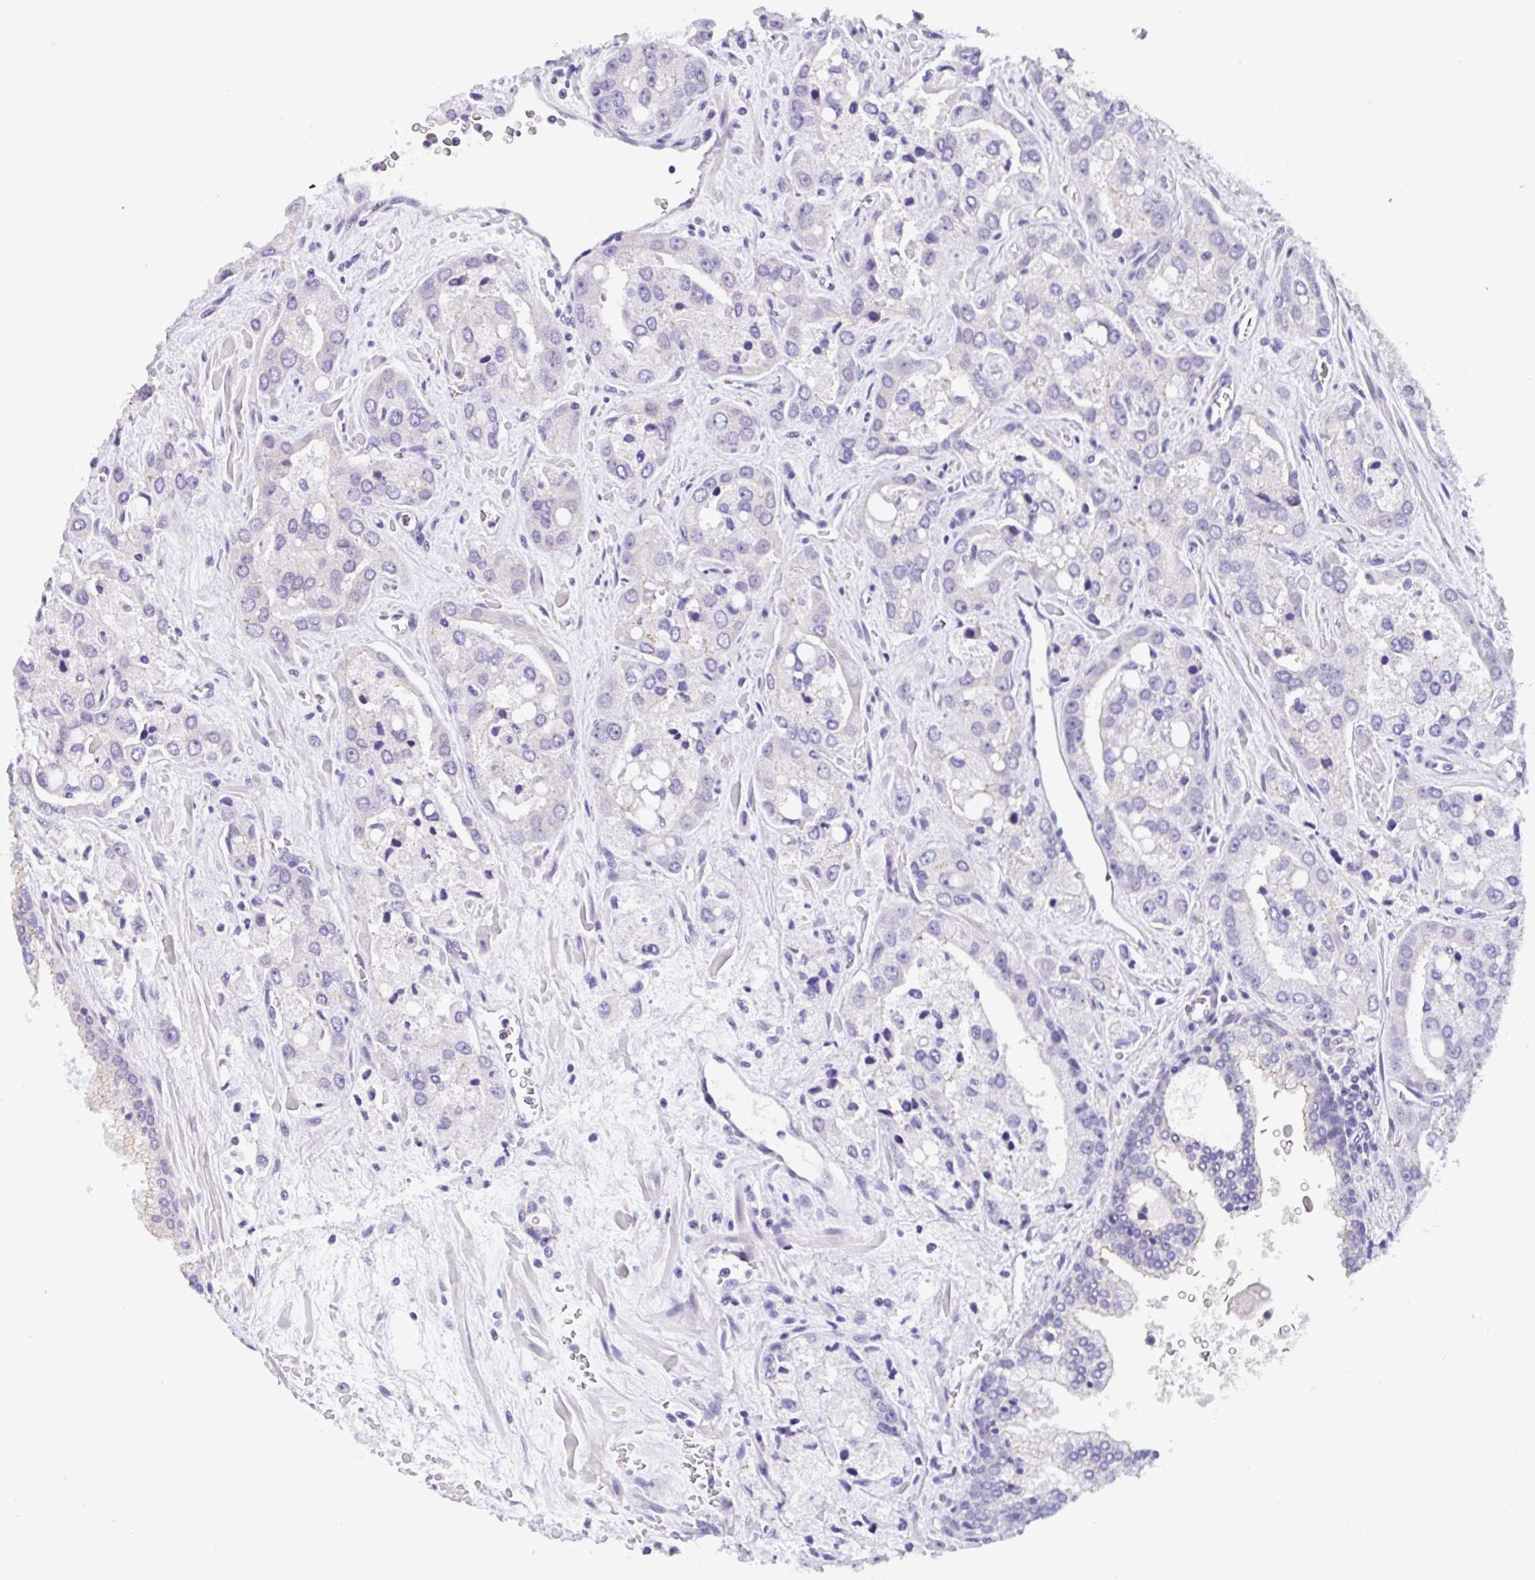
{"staining": {"intensity": "negative", "quantity": "none", "location": "none"}, "tissue": "prostate cancer", "cell_type": "Tumor cells", "image_type": "cancer", "snomed": [{"axis": "morphology", "description": "Normal tissue, NOS"}, {"axis": "morphology", "description": "Adenocarcinoma, High grade"}, {"axis": "topography", "description": "Prostate"}, {"axis": "topography", "description": "Peripheral nerve tissue"}], "caption": "This is an IHC micrograph of prostate cancer. There is no expression in tumor cells.", "gene": "CGNL1", "patient": {"sex": "male", "age": 68}}